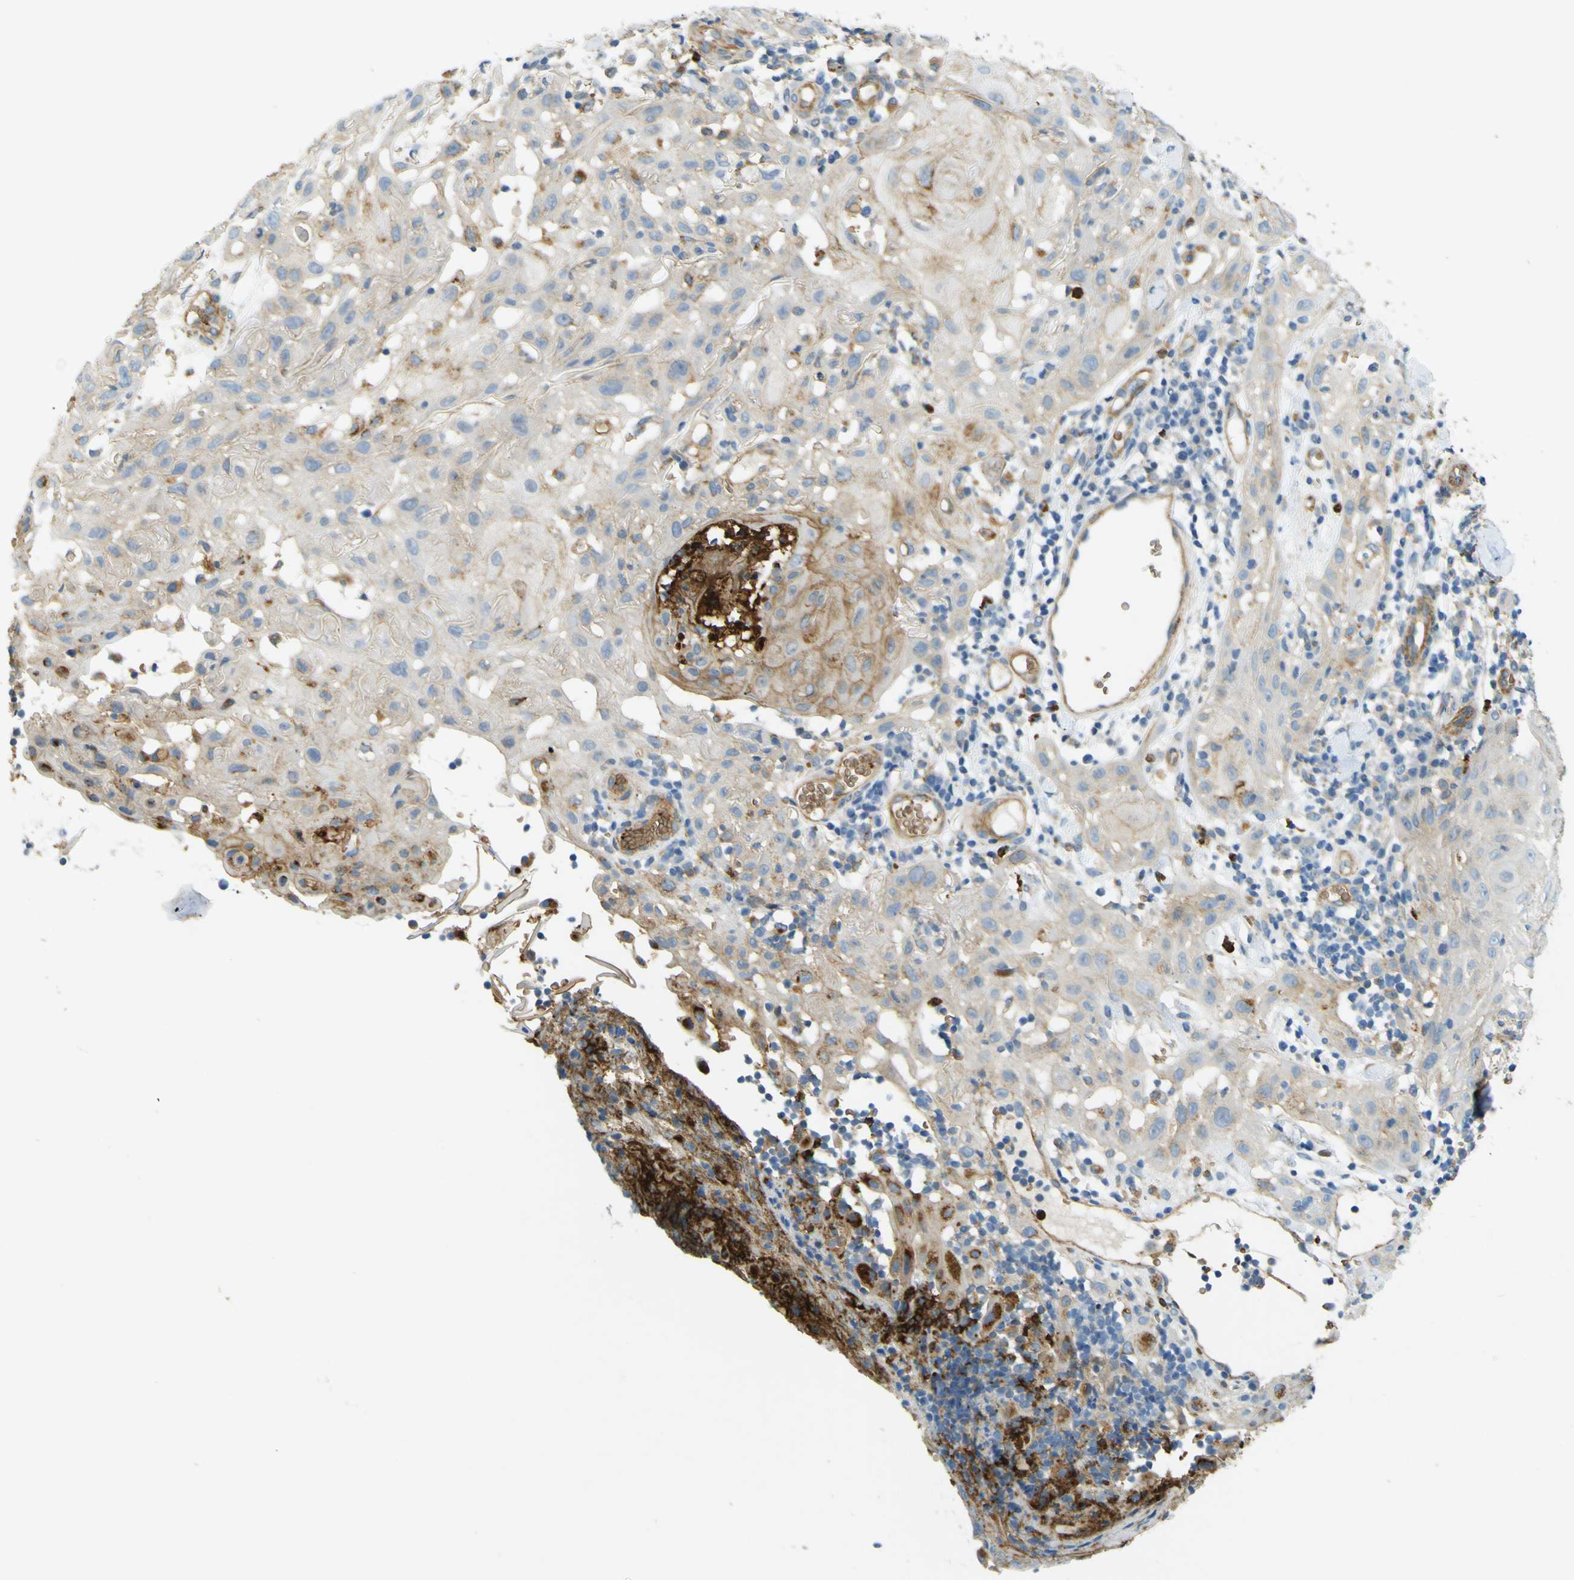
{"staining": {"intensity": "weak", "quantity": "<25%", "location": "cytoplasmic/membranous"}, "tissue": "skin cancer", "cell_type": "Tumor cells", "image_type": "cancer", "snomed": [{"axis": "morphology", "description": "Squamous cell carcinoma, NOS"}, {"axis": "topography", "description": "Skin"}], "caption": "Skin cancer (squamous cell carcinoma) stained for a protein using immunohistochemistry (IHC) reveals no positivity tumor cells.", "gene": "PLXDC1", "patient": {"sex": "male", "age": 24}}